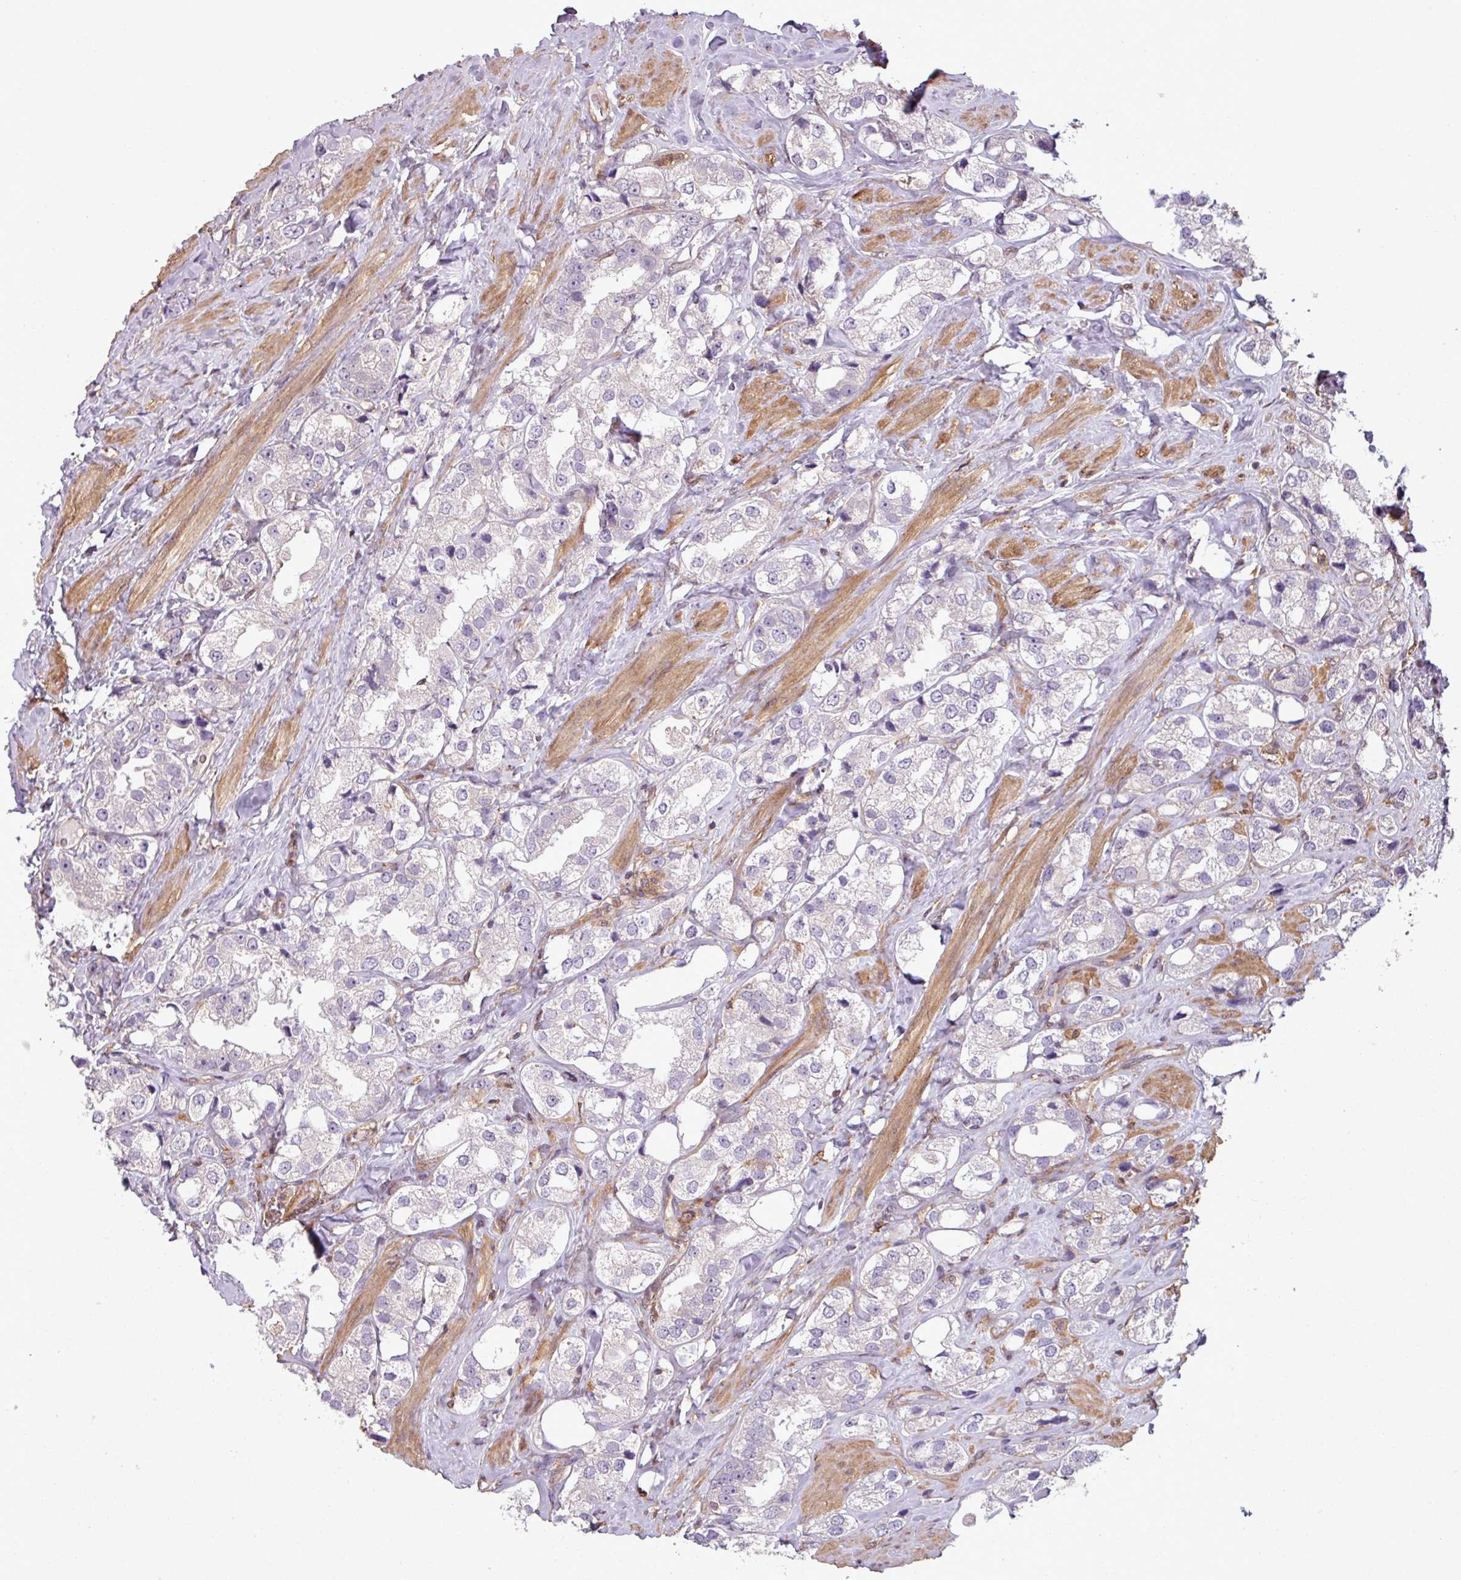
{"staining": {"intensity": "negative", "quantity": "none", "location": "none"}, "tissue": "prostate cancer", "cell_type": "Tumor cells", "image_type": "cancer", "snomed": [{"axis": "morphology", "description": "Adenocarcinoma, NOS"}, {"axis": "topography", "description": "Prostate"}], "caption": "High magnification brightfield microscopy of prostate cancer stained with DAB (brown) and counterstained with hematoxylin (blue): tumor cells show no significant positivity. Nuclei are stained in blue.", "gene": "SH3BGRL", "patient": {"sex": "male", "age": 79}}